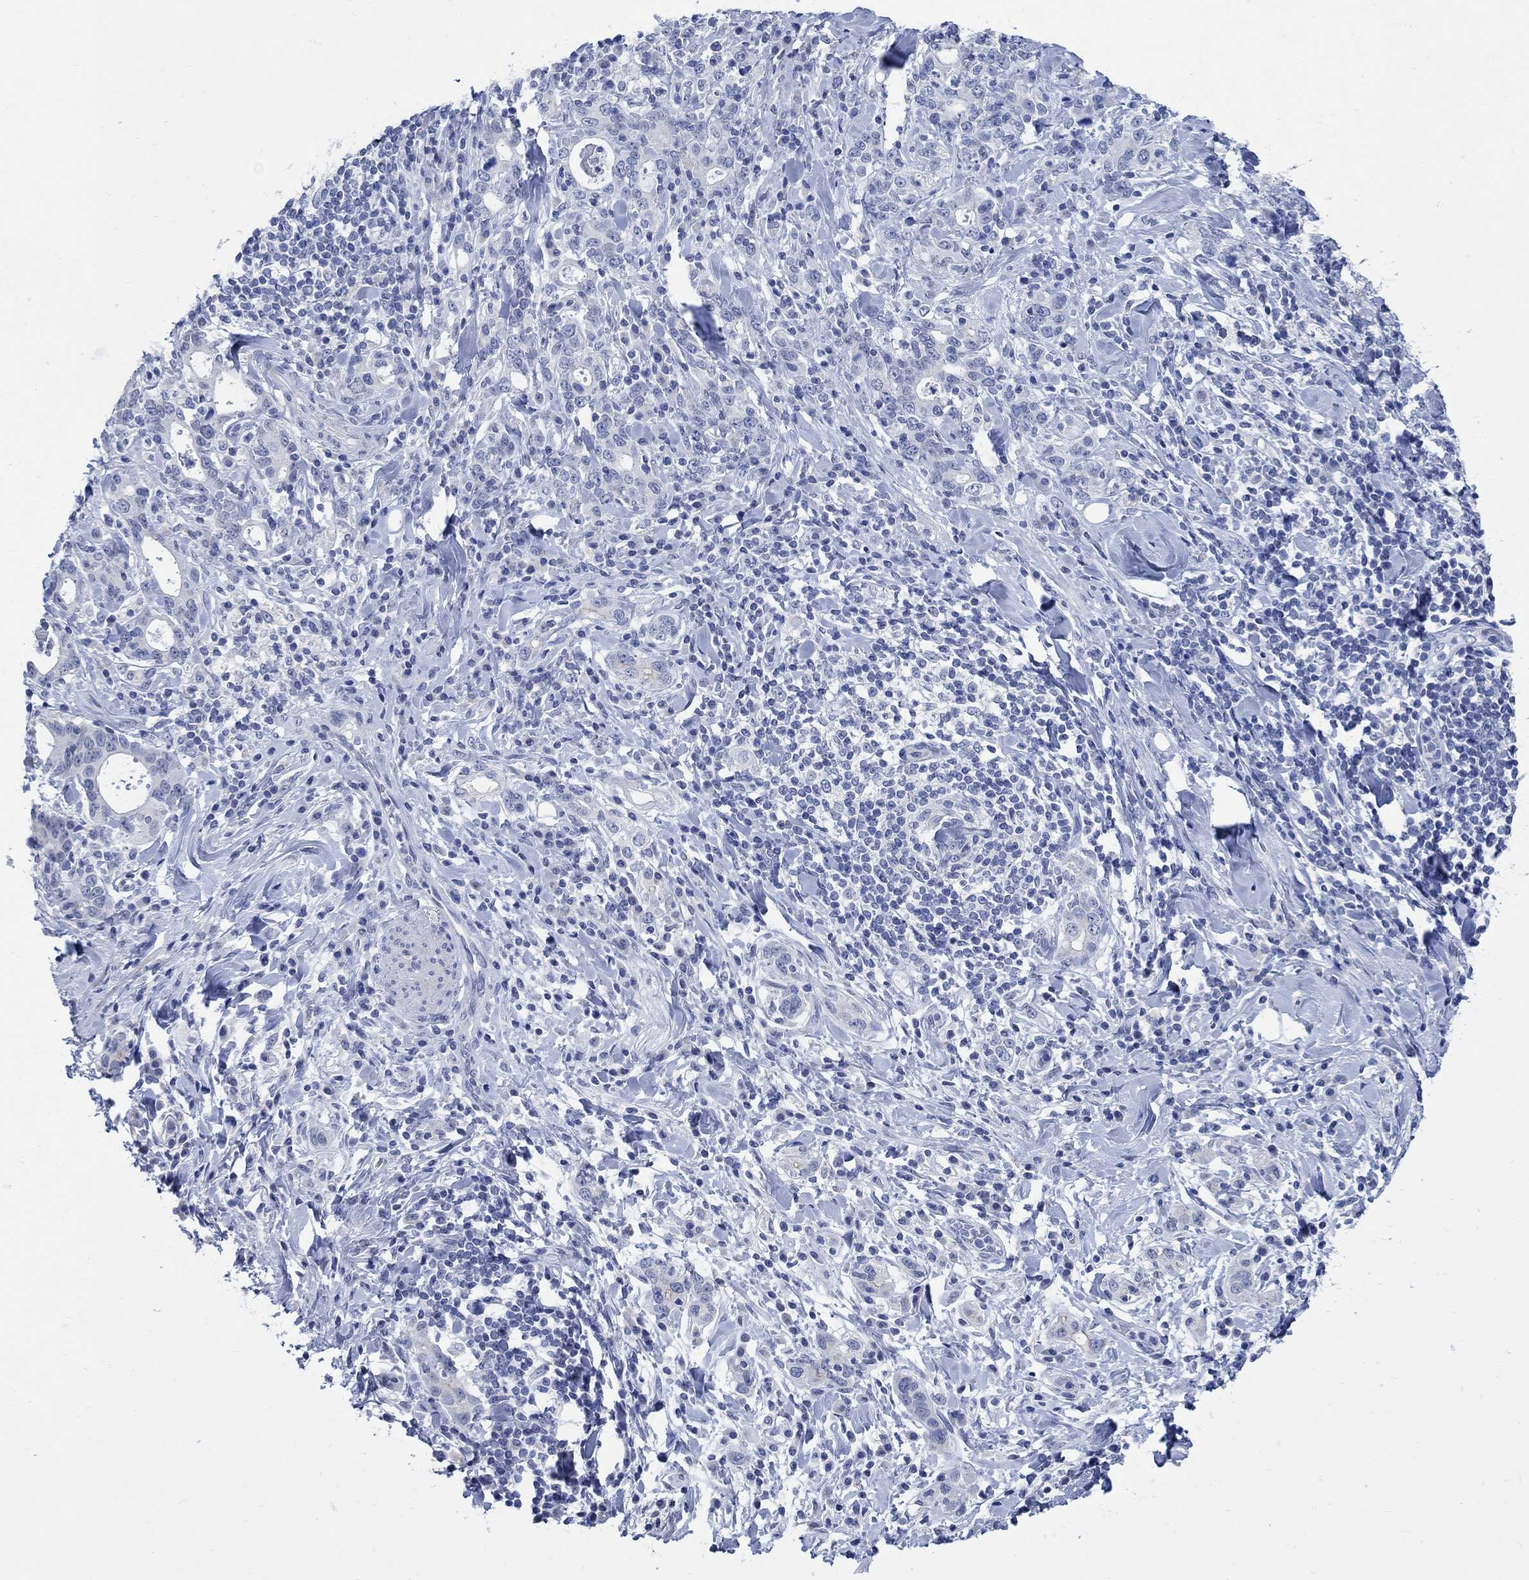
{"staining": {"intensity": "negative", "quantity": "none", "location": "none"}, "tissue": "stomach cancer", "cell_type": "Tumor cells", "image_type": "cancer", "snomed": [{"axis": "morphology", "description": "Adenocarcinoma, NOS"}, {"axis": "topography", "description": "Stomach"}], "caption": "This is an immunohistochemistry (IHC) image of adenocarcinoma (stomach). There is no expression in tumor cells.", "gene": "CAMK2N1", "patient": {"sex": "male", "age": 79}}